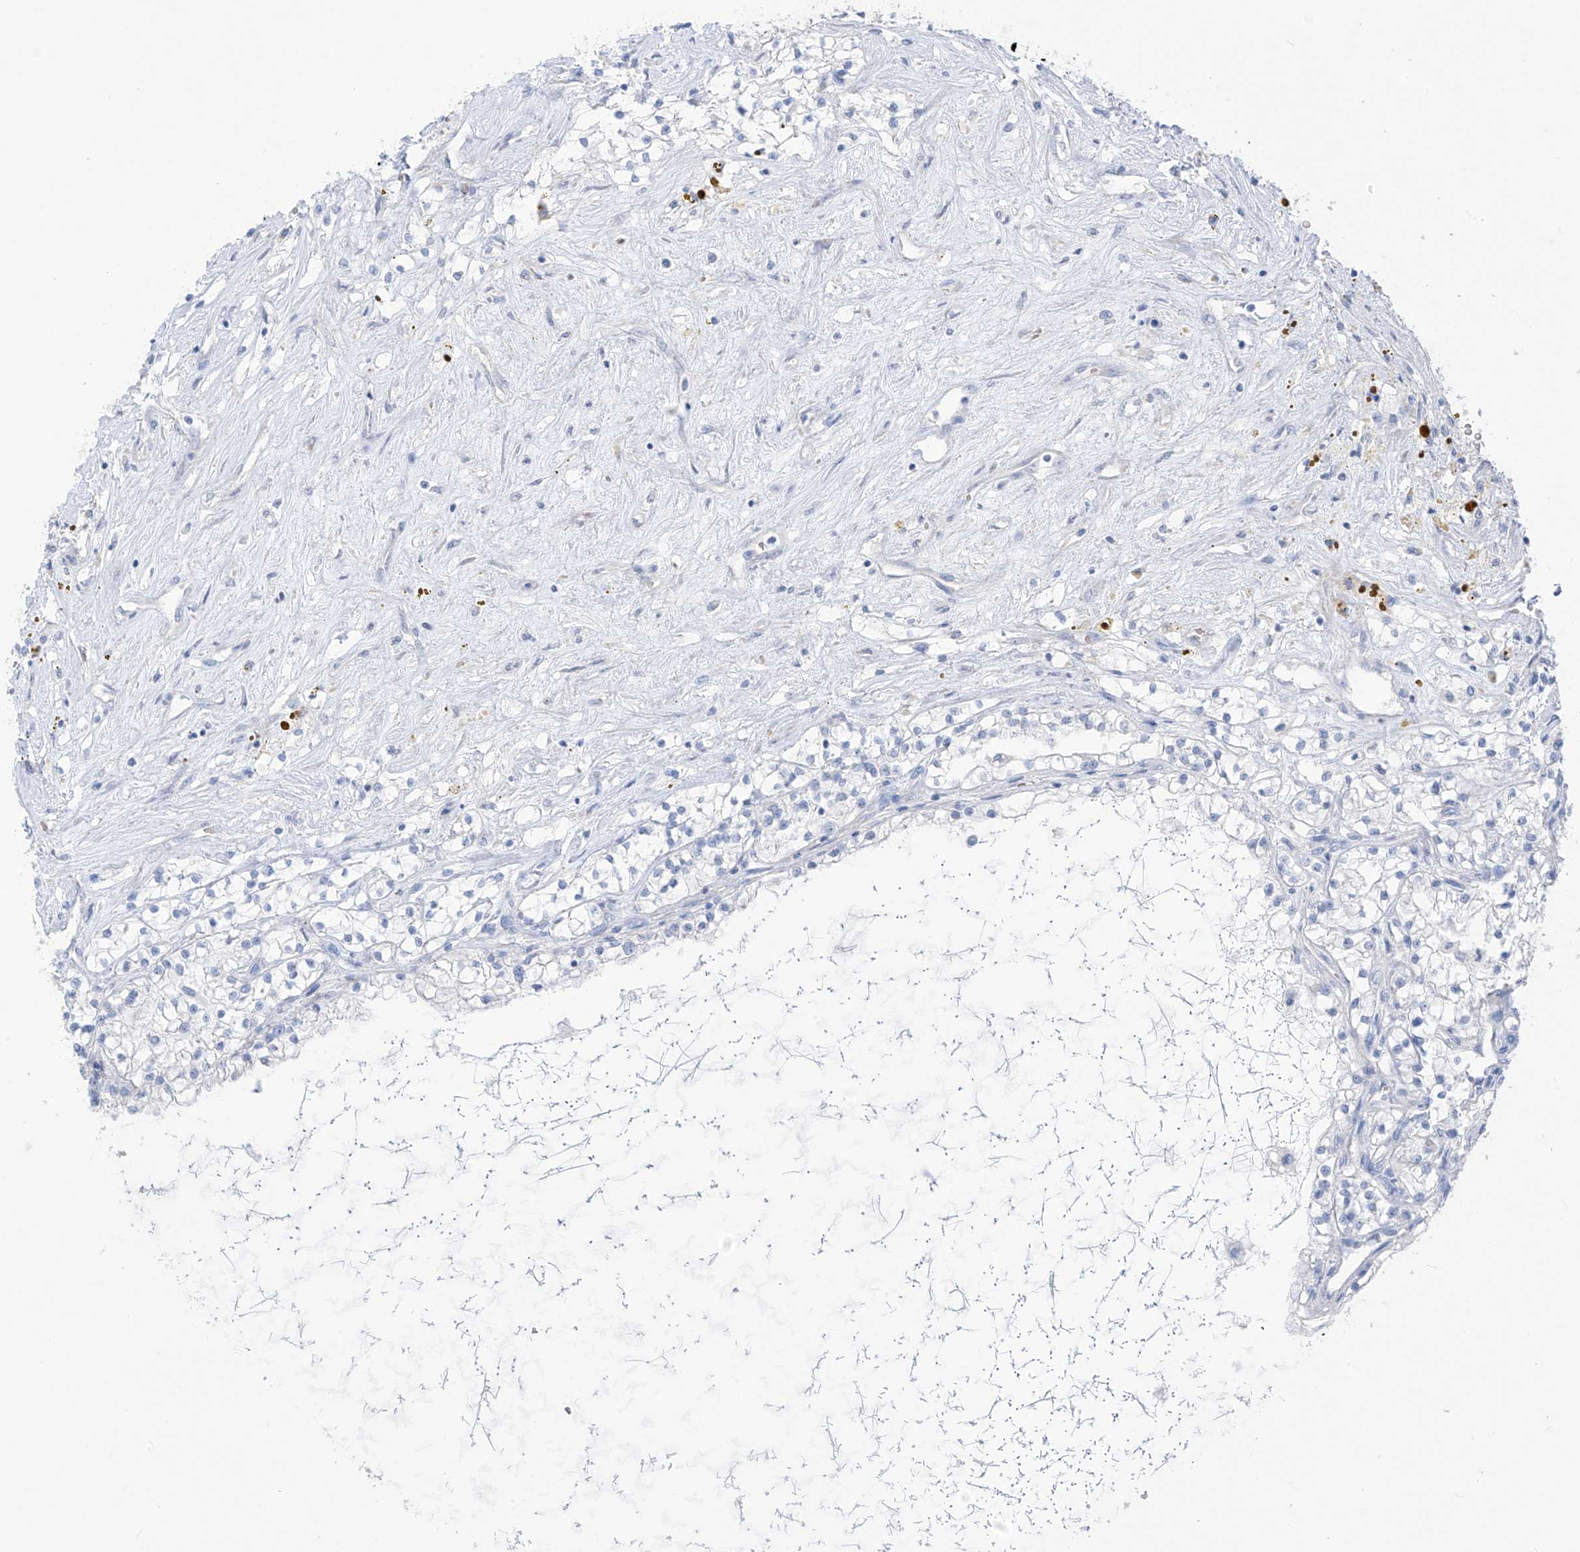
{"staining": {"intensity": "negative", "quantity": "none", "location": "none"}, "tissue": "renal cancer", "cell_type": "Tumor cells", "image_type": "cancer", "snomed": [{"axis": "morphology", "description": "Normal tissue, NOS"}, {"axis": "morphology", "description": "Adenocarcinoma, NOS"}, {"axis": "topography", "description": "Kidney"}], "caption": "This is a micrograph of immunohistochemistry (IHC) staining of renal cancer (adenocarcinoma), which shows no positivity in tumor cells. The staining was performed using DAB (3,3'-diaminobenzidine) to visualize the protein expression in brown, while the nuclei were stained in blue with hematoxylin (Magnification: 20x).", "gene": "ASPRV1", "patient": {"sex": "male", "age": 68}}